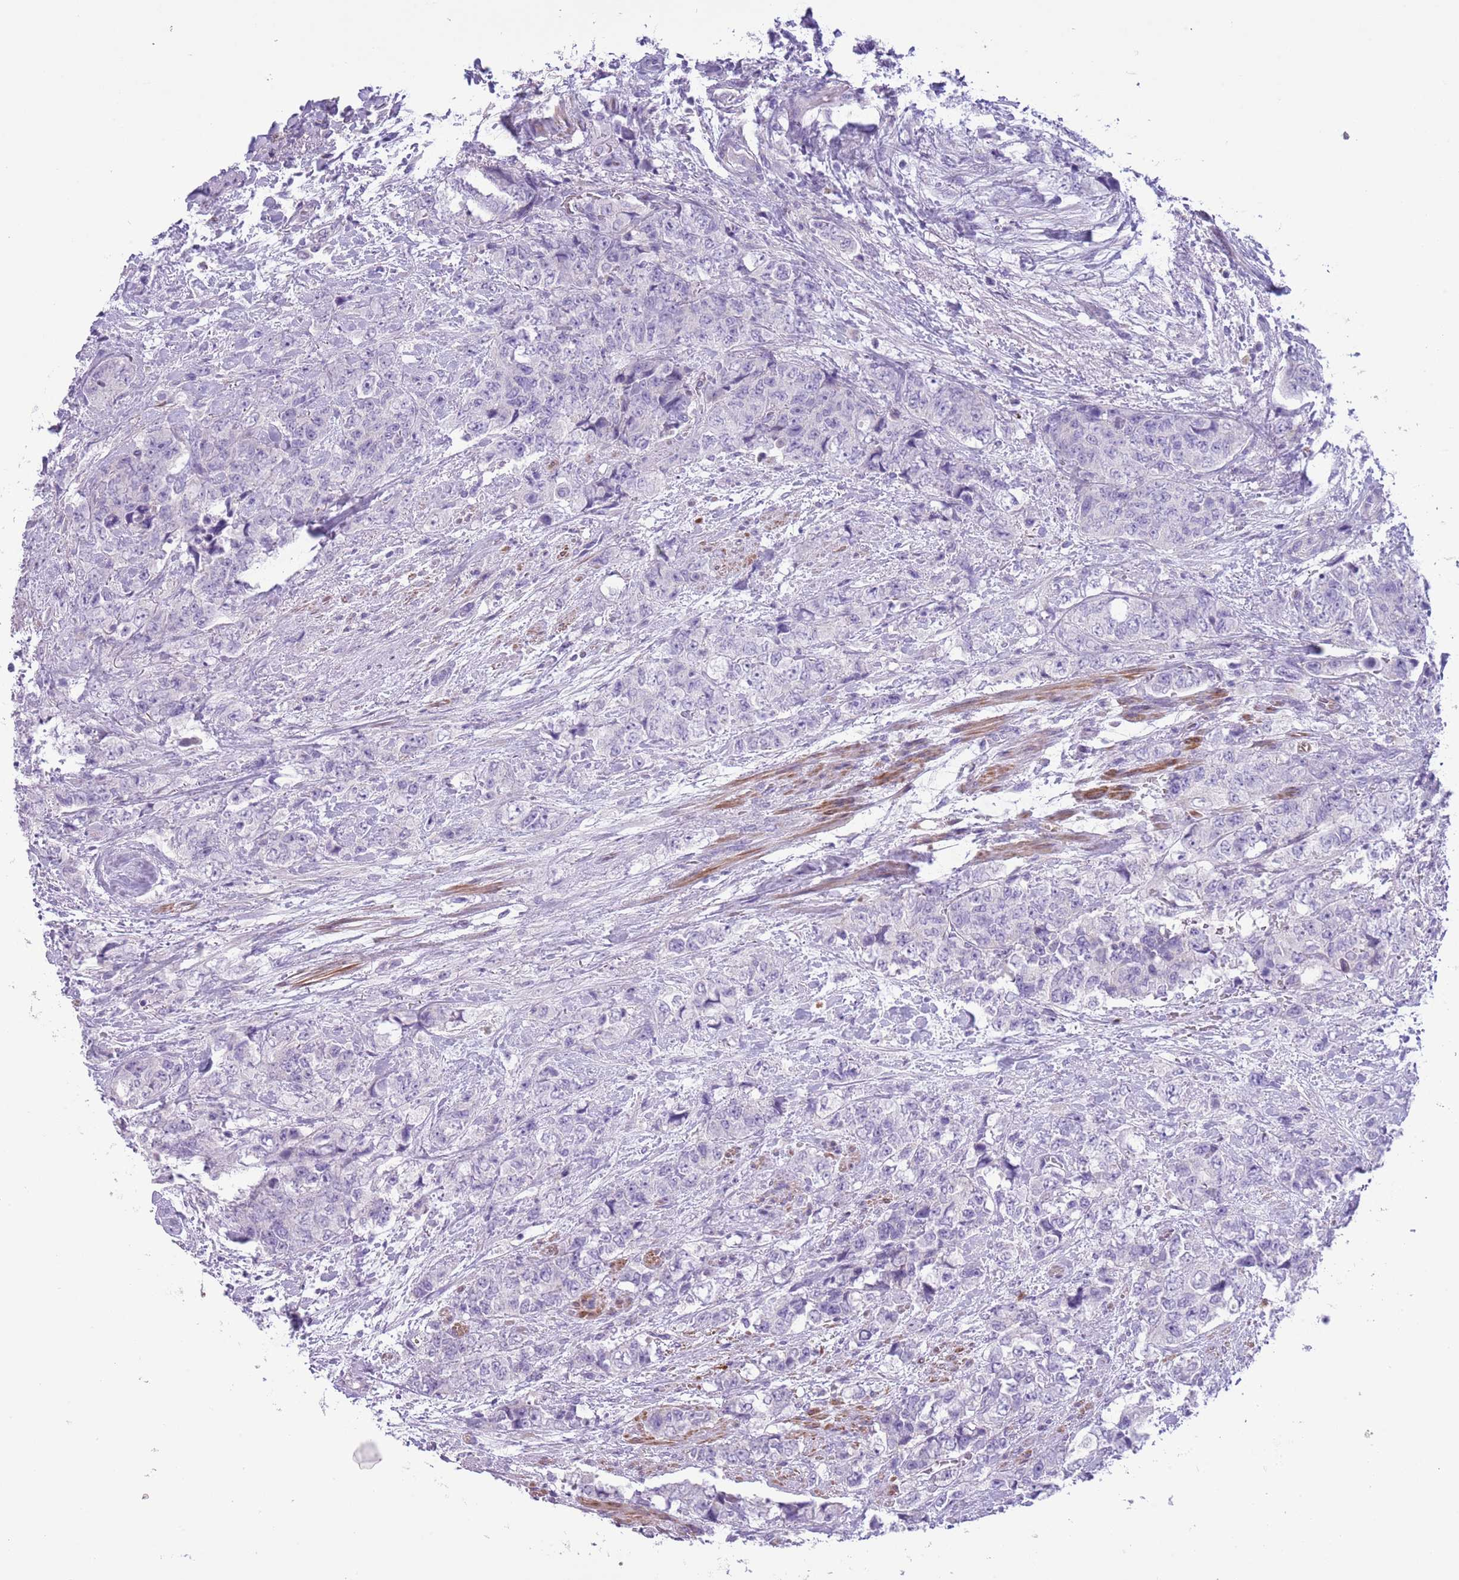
{"staining": {"intensity": "negative", "quantity": "none", "location": "none"}, "tissue": "urothelial cancer", "cell_type": "Tumor cells", "image_type": "cancer", "snomed": [{"axis": "morphology", "description": "Urothelial carcinoma, High grade"}, {"axis": "topography", "description": "Urinary bladder"}], "caption": "A histopathology image of human high-grade urothelial carcinoma is negative for staining in tumor cells.", "gene": "OR6M1", "patient": {"sex": "female", "age": 78}}